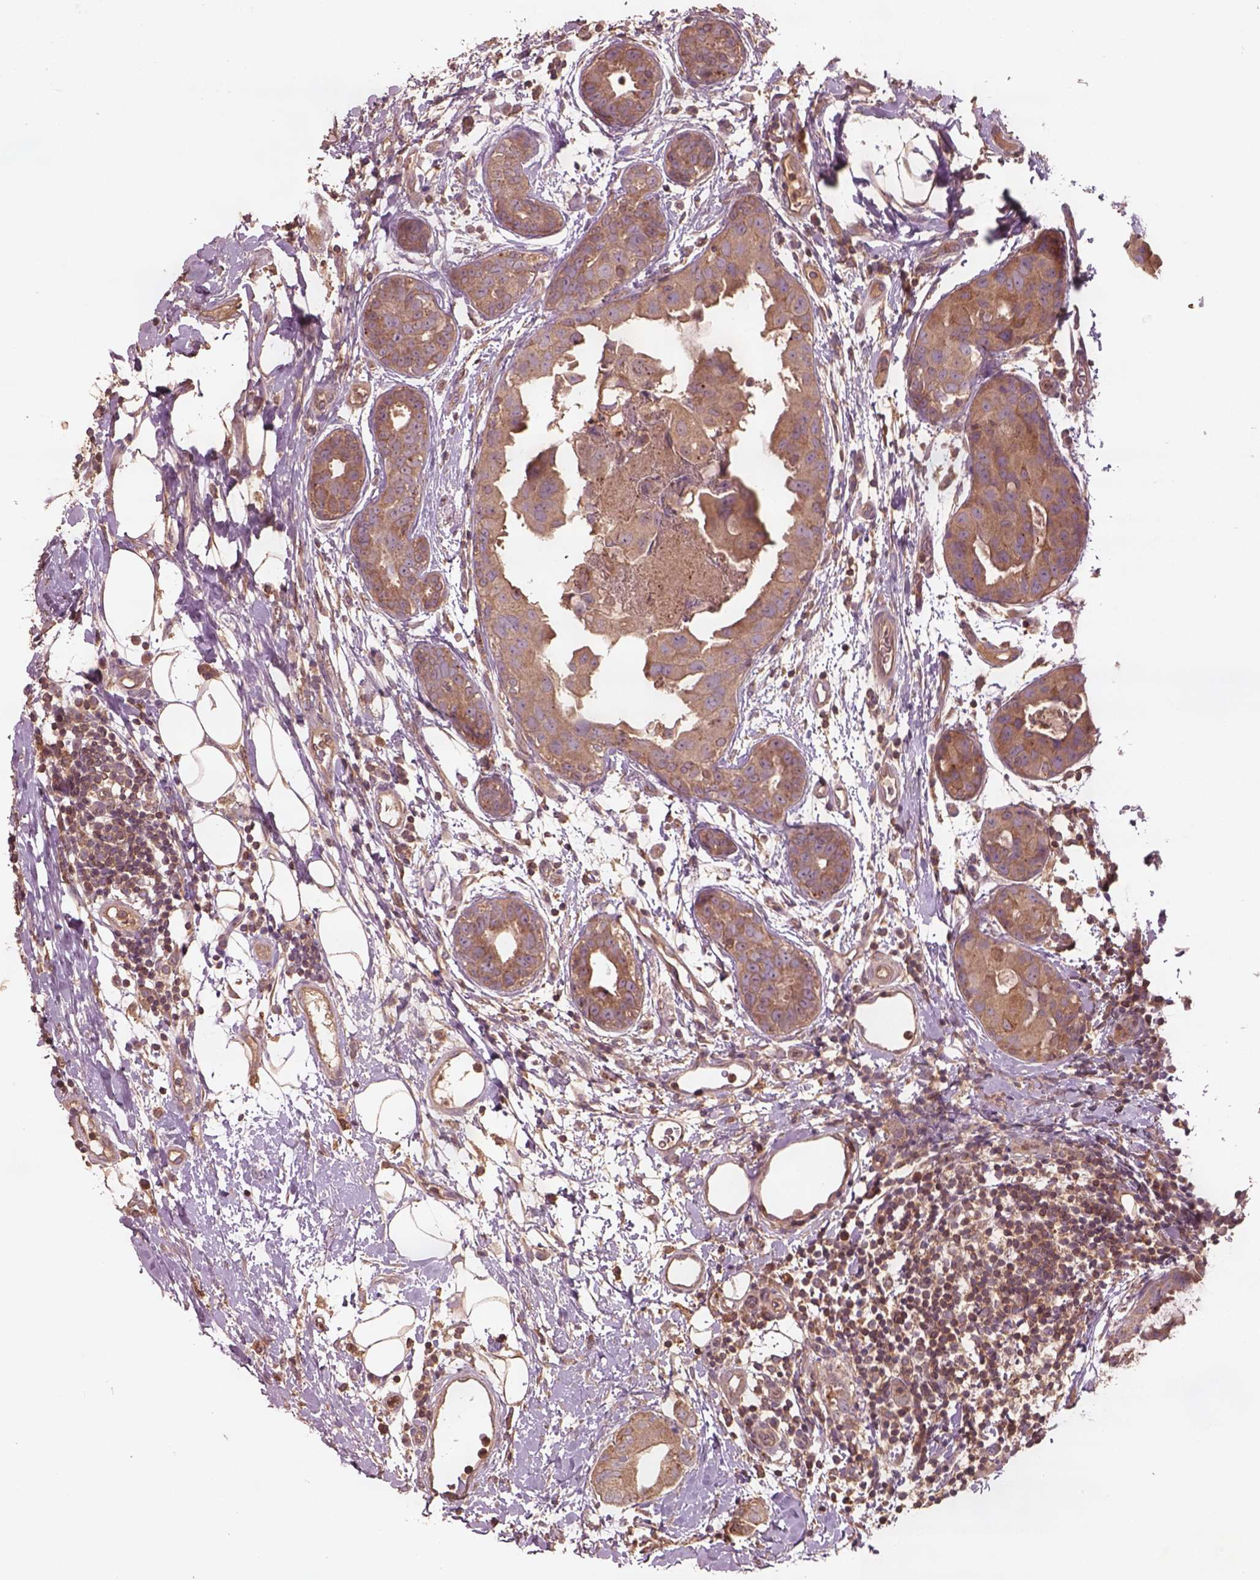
{"staining": {"intensity": "moderate", "quantity": ">75%", "location": "cytoplasmic/membranous"}, "tissue": "breast cancer", "cell_type": "Tumor cells", "image_type": "cancer", "snomed": [{"axis": "morphology", "description": "Normal tissue, NOS"}, {"axis": "morphology", "description": "Duct carcinoma"}, {"axis": "topography", "description": "Breast"}], "caption": "About >75% of tumor cells in human breast cancer (invasive ductal carcinoma) show moderate cytoplasmic/membranous protein expression as visualized by brown immunohistochemical staining.", "gene": "TRADD", "patient": {"sex": "female", "age": 40}}